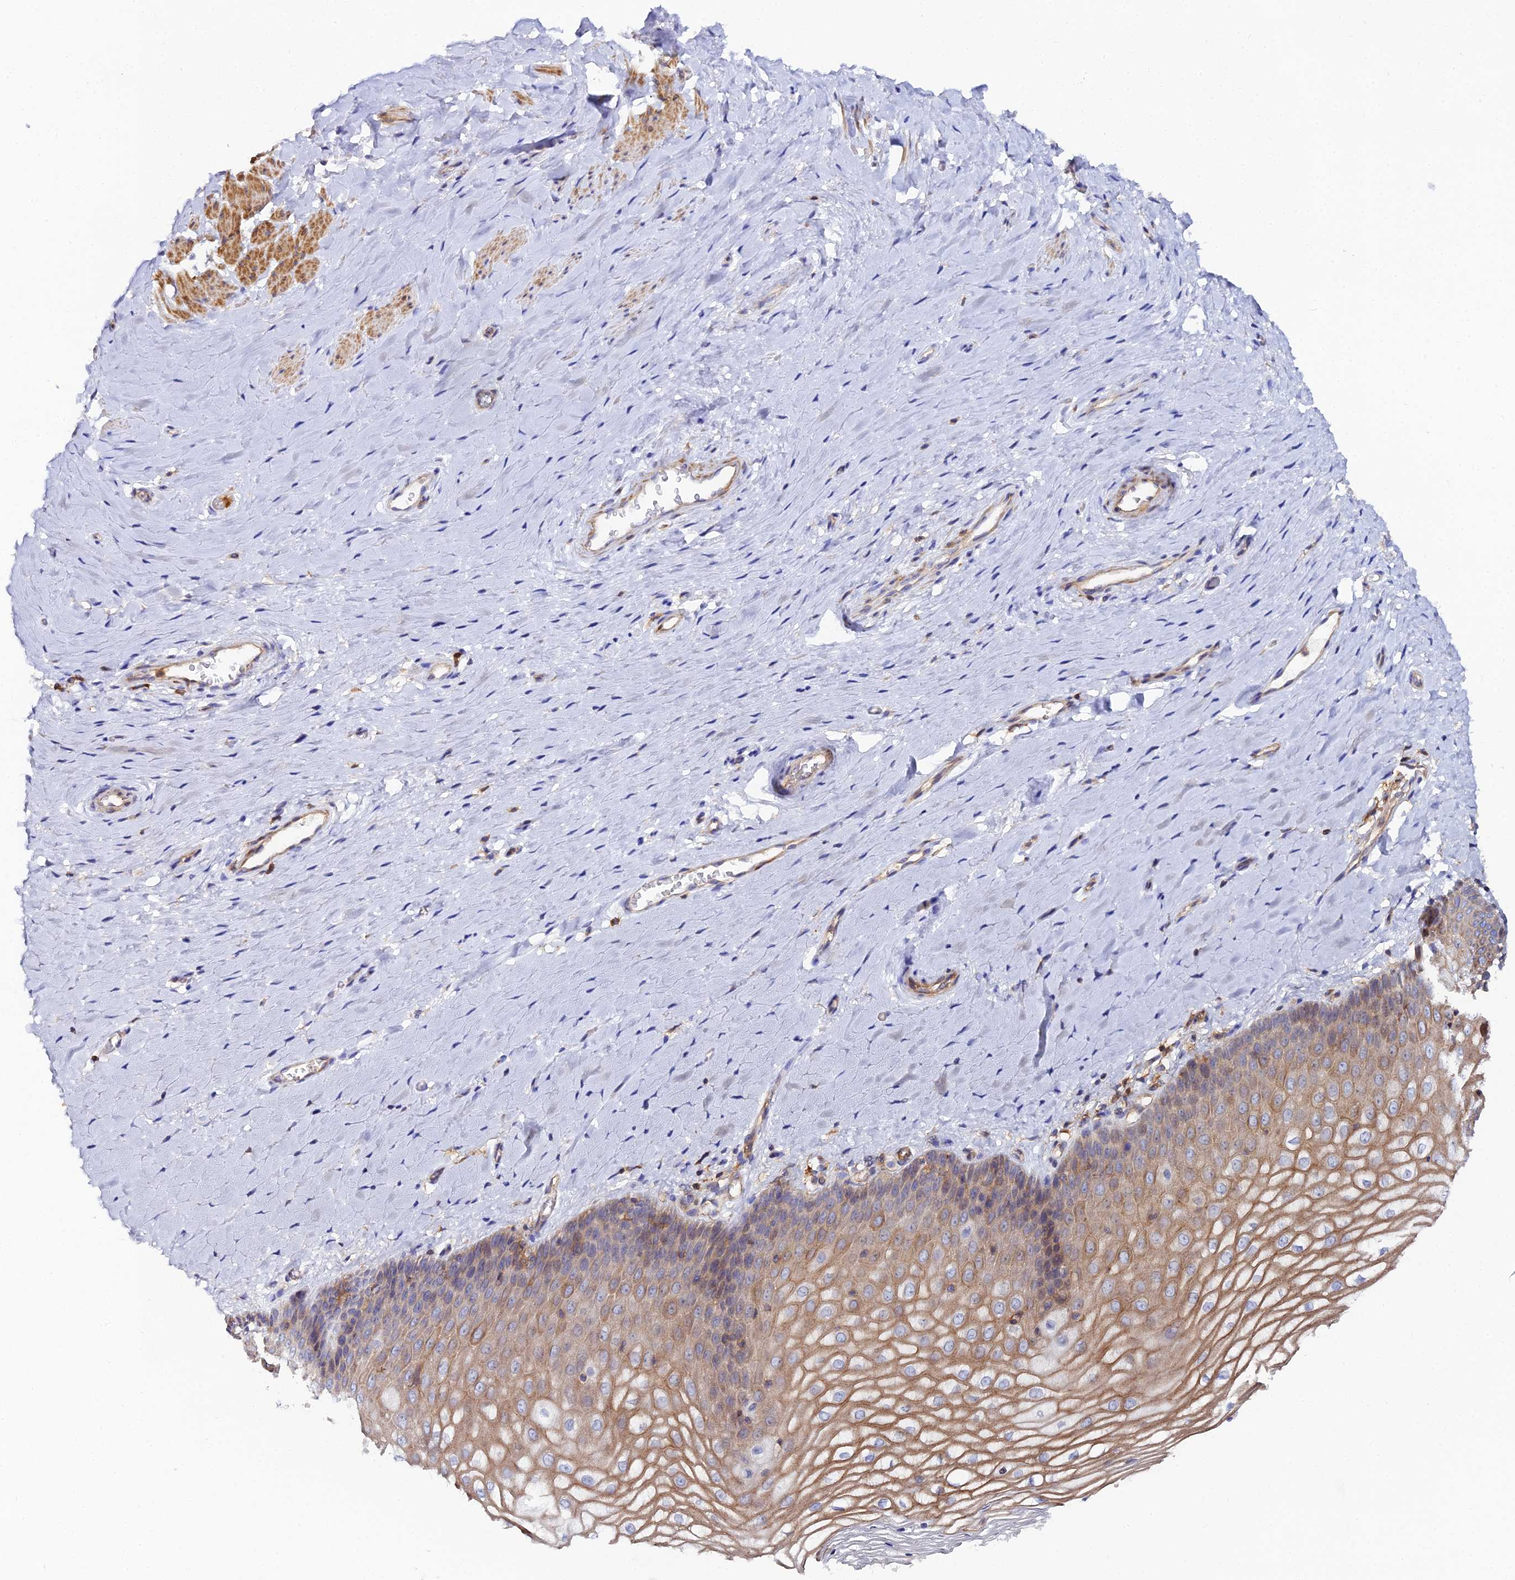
{"staining": {"intensity": "moderate", "quantity": ">75%", "location": "cytoplasmic/membranous"}, "tissue": "vagina", "cell_type": "Squamous epithelial cells", "image_type": "normal", "snomed": [{"axis": "morphology", "description": "Normal tissue, NOS"}, {"axis": "topography", "description": "Vagina"}], "caption": "IHC photomicrograph of normal vagina: human vagina stained using immunohistochemistry exhibits medium levels of moderate protein expression localized specifically in the cytoplasmic/membranous of squamous epithelial cells, appearing as a cytoplasmic/membranous brown color.", "gene": "GNG5B", "patient": {"sex": "female", "age": 65}}